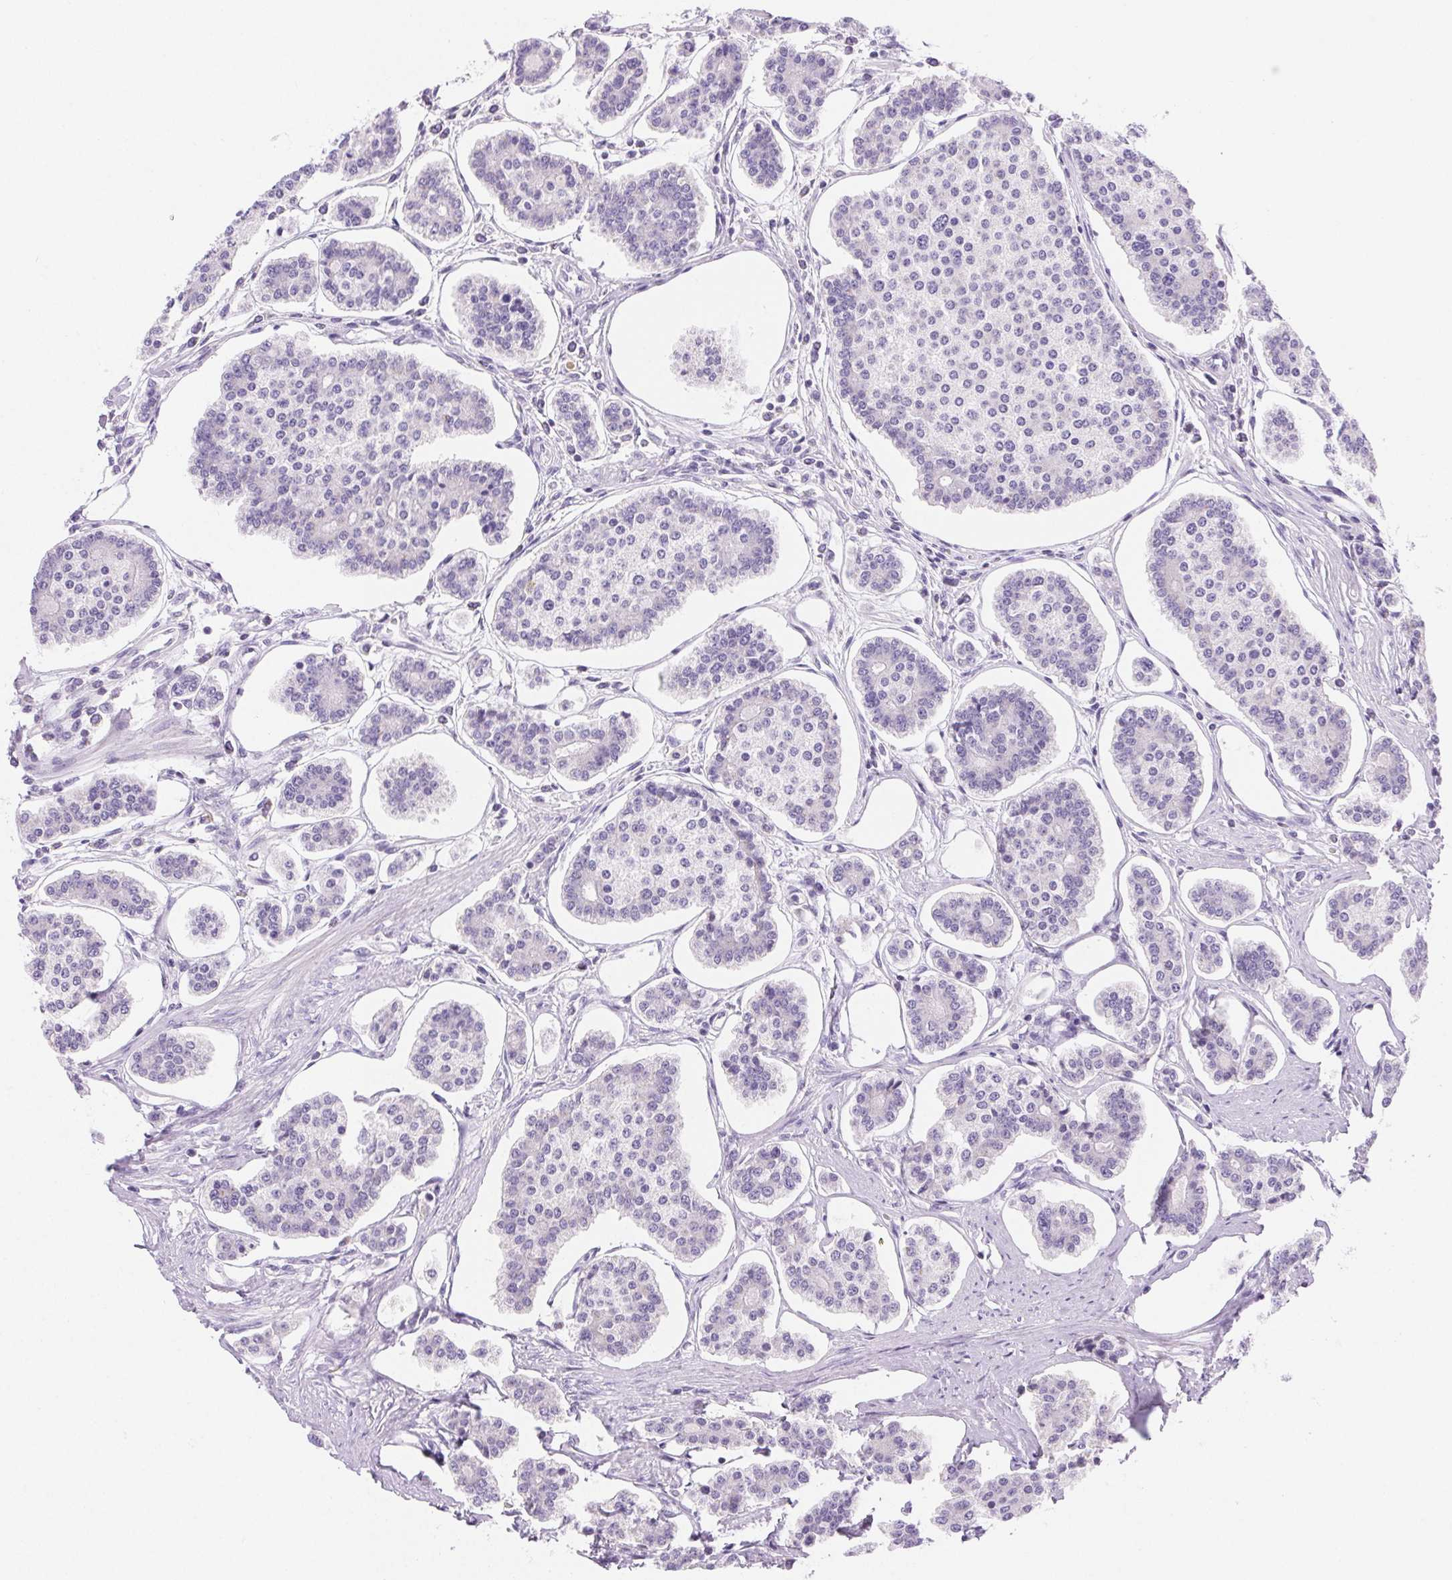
{"staining": {"intensity": "negative", "quantity": "none", "location": "none"}, "tissue": "carcinoid", "cell_type": "Tumor cells", "image_type": "cancer", "snomed": [{"axis": "morphology", "description": "Carcinoid, malignant, NOS"}, {"axis": "topography", "description": "Small intestine"}], "caption": "The immunohistochemistry micrograph has no significant staining in tumor cells of carcinoid tissue.", "gene": "FGA", "patient": {"sex": "female", "age": 65}}